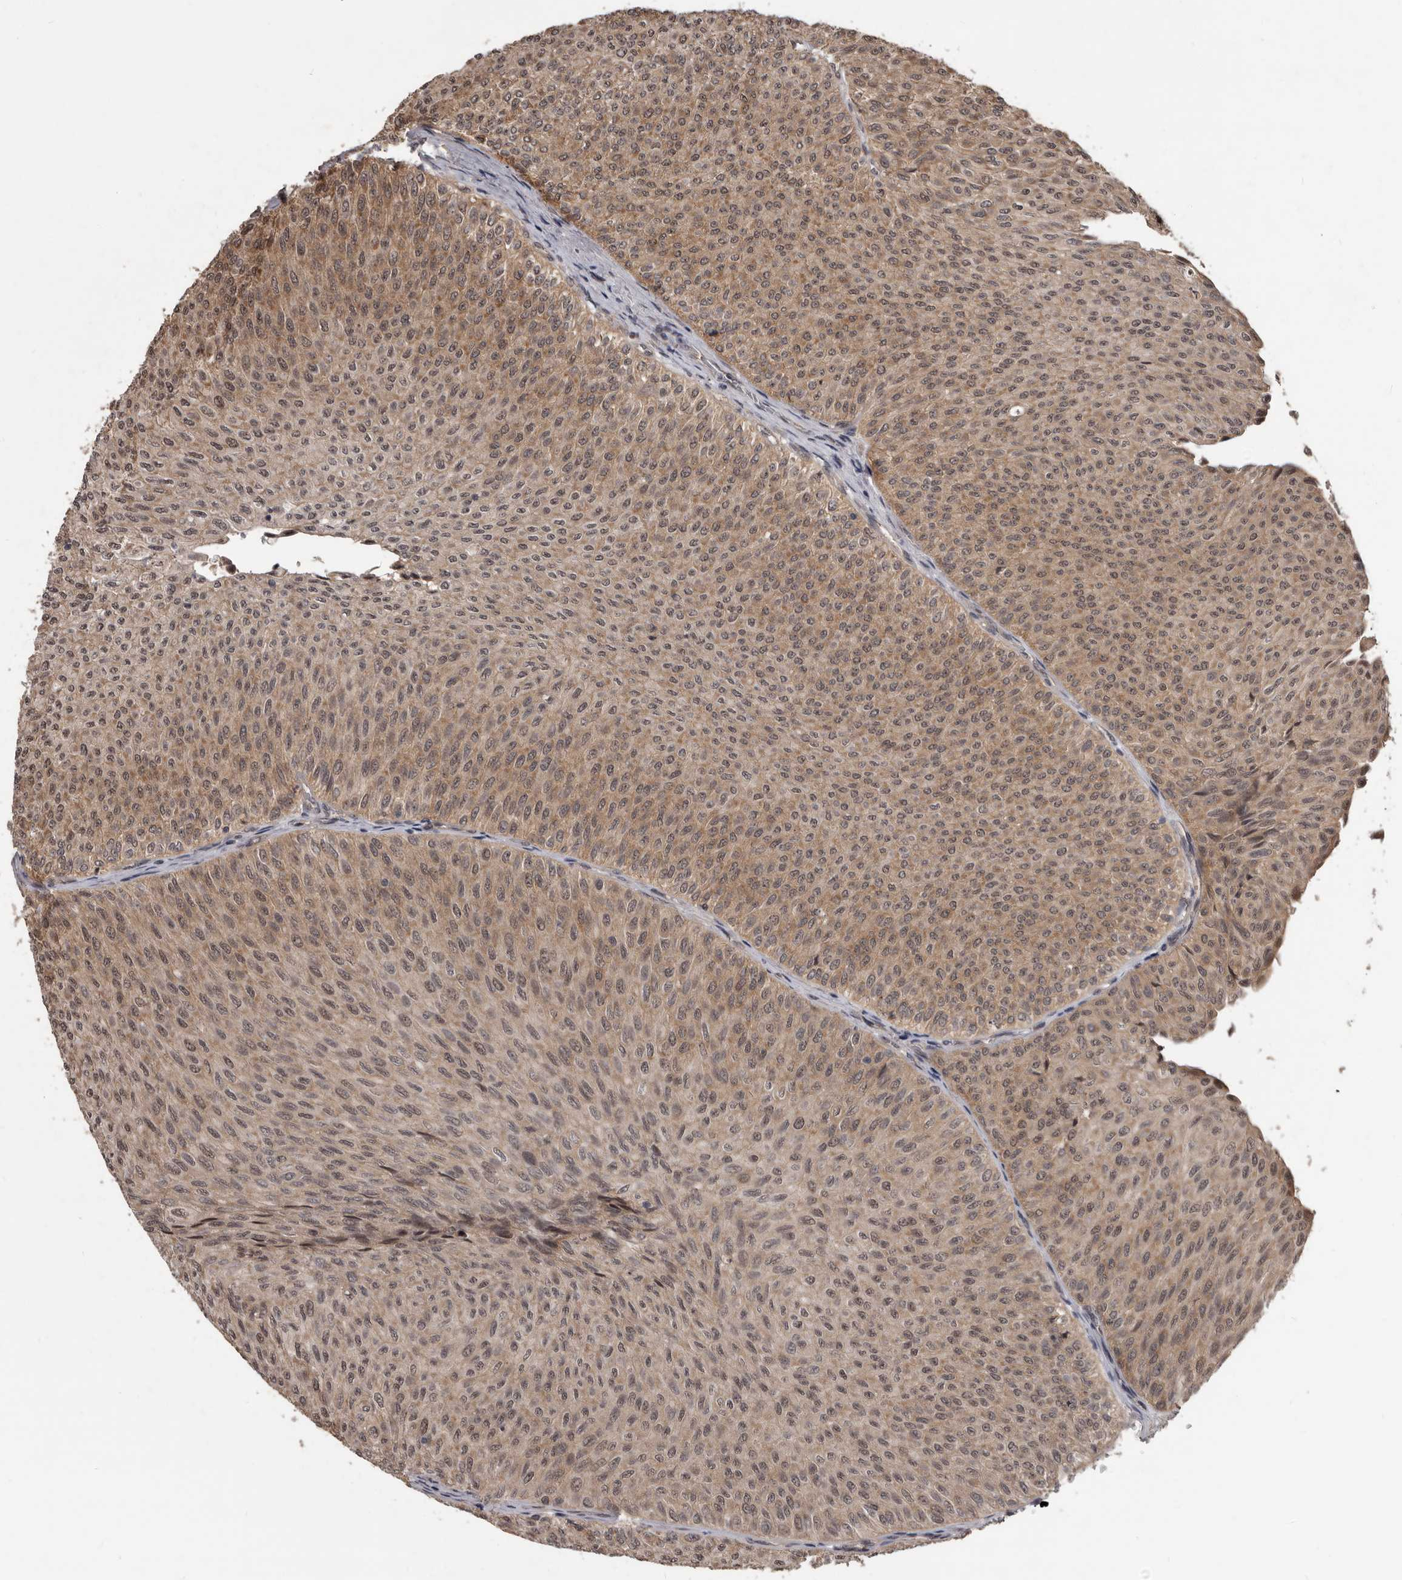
{"staining": {"intensity": "weak", "quantity": ">75%", "location": "cytoplasmic/membranous"}, "tissue": "urothelial cancer", "cell_type": "Tumor cells", "image_type": "cancer", "snomed": [{"axis": "morphology", "description": "Urothelial carcinoma, Low grade"}, {"axis": "topography", "description": "Urinary bladder"}], "caption": "Immunohistochemical staining of urothelial cancer shows low levels of weak cytoplasmic/membranous protein positivity in approximately >75% of tumor cells.", "gene": "AHR", "patient": {"sex": "male", "age": 78}}